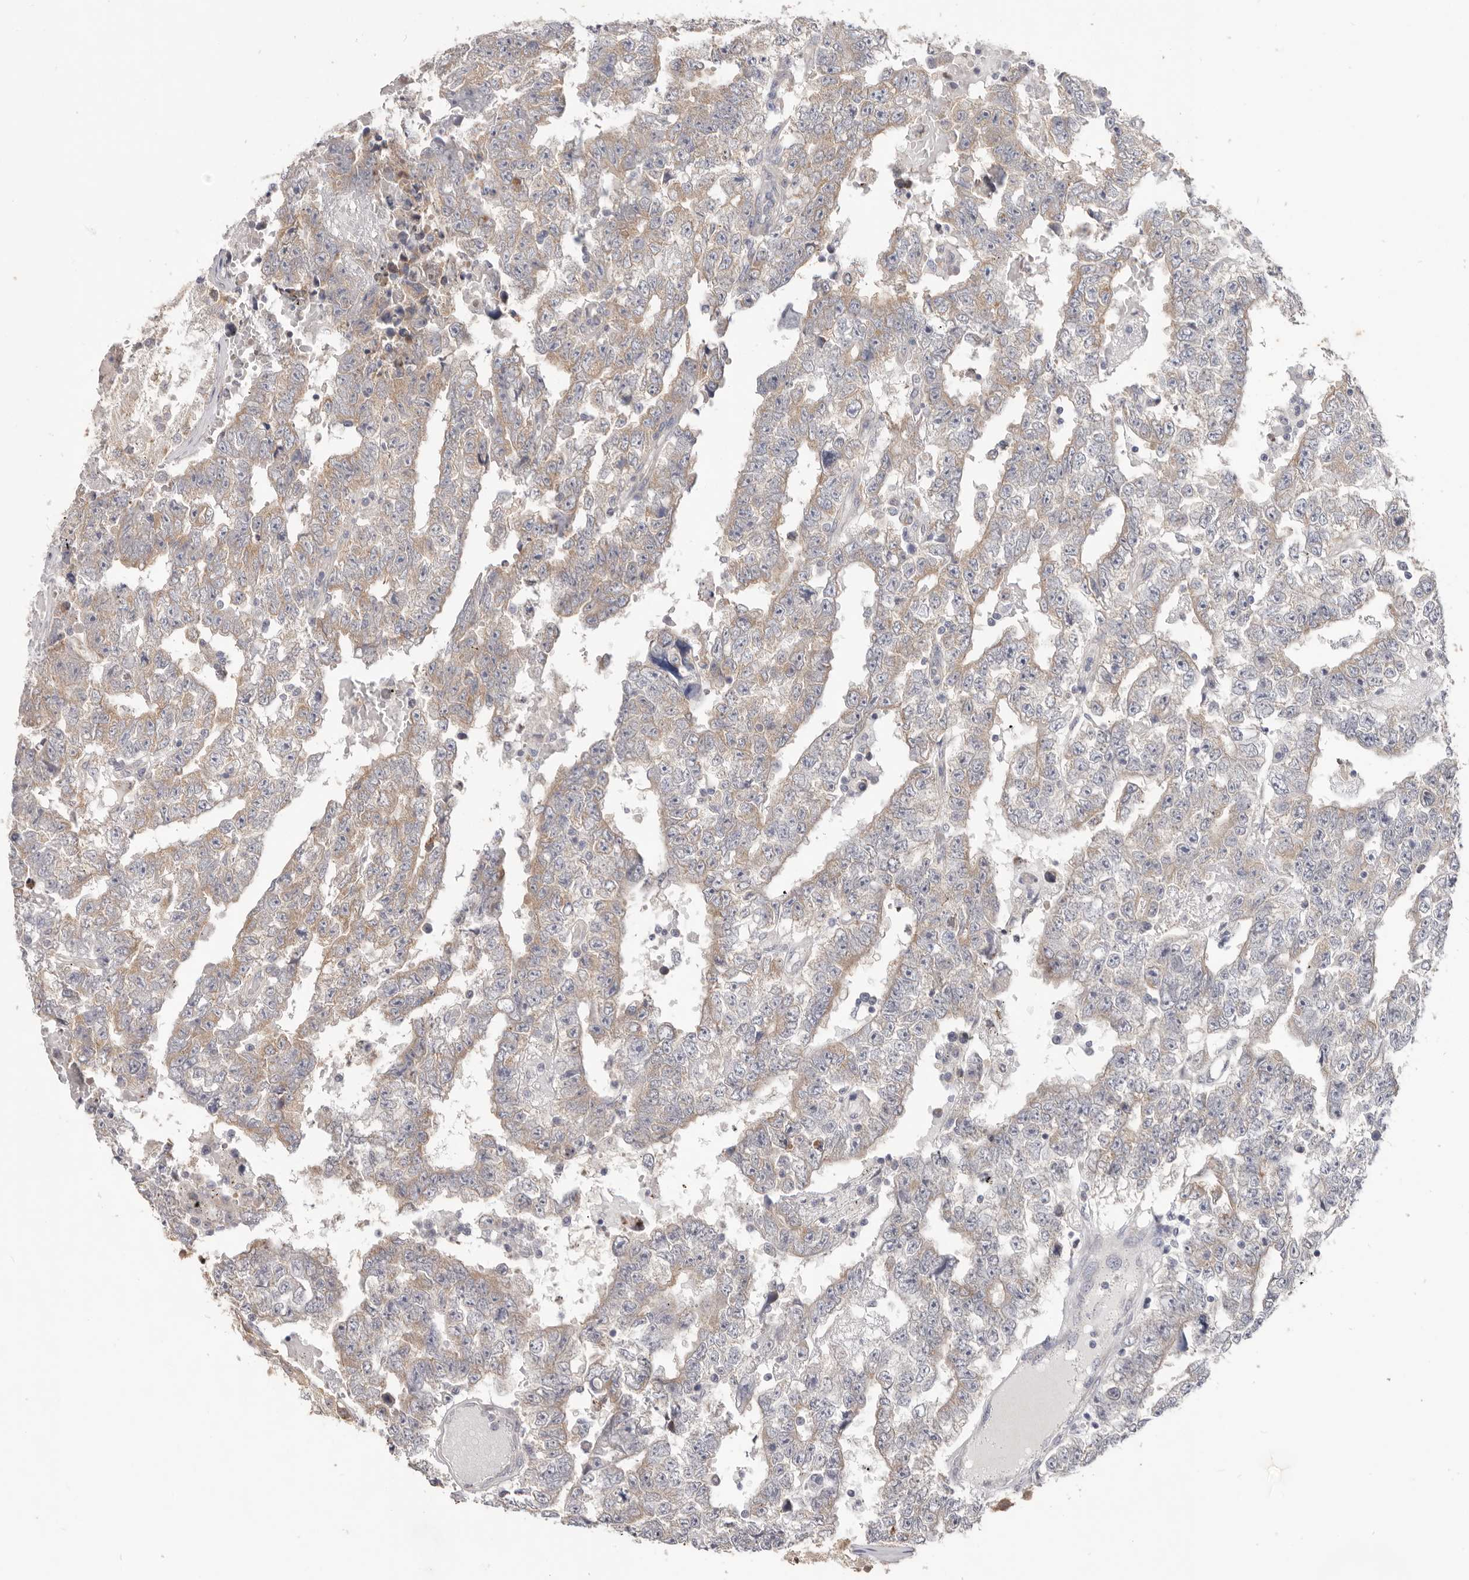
{"staining": {"intensity": "weak", "quantity": "25%-75%", "location": "cytoplasmic/membranous"}, "tissue": "testis cancer", "cell_type": "Tumor cells", "image_type": "cancer", "snomed": [{"axis": "morphology", "description": "Carcinoma, Embryonal, NOS"}, {"axis": "topography", "description": "Testis"}], "caption": "Protein staining by IHC demonstrates weak cytoplasmic/membranous staining in about 25%-75% of tumor cells in testis cancer.", "gene": "WDR77", "patient": {"sex": "male", "age": 25}}